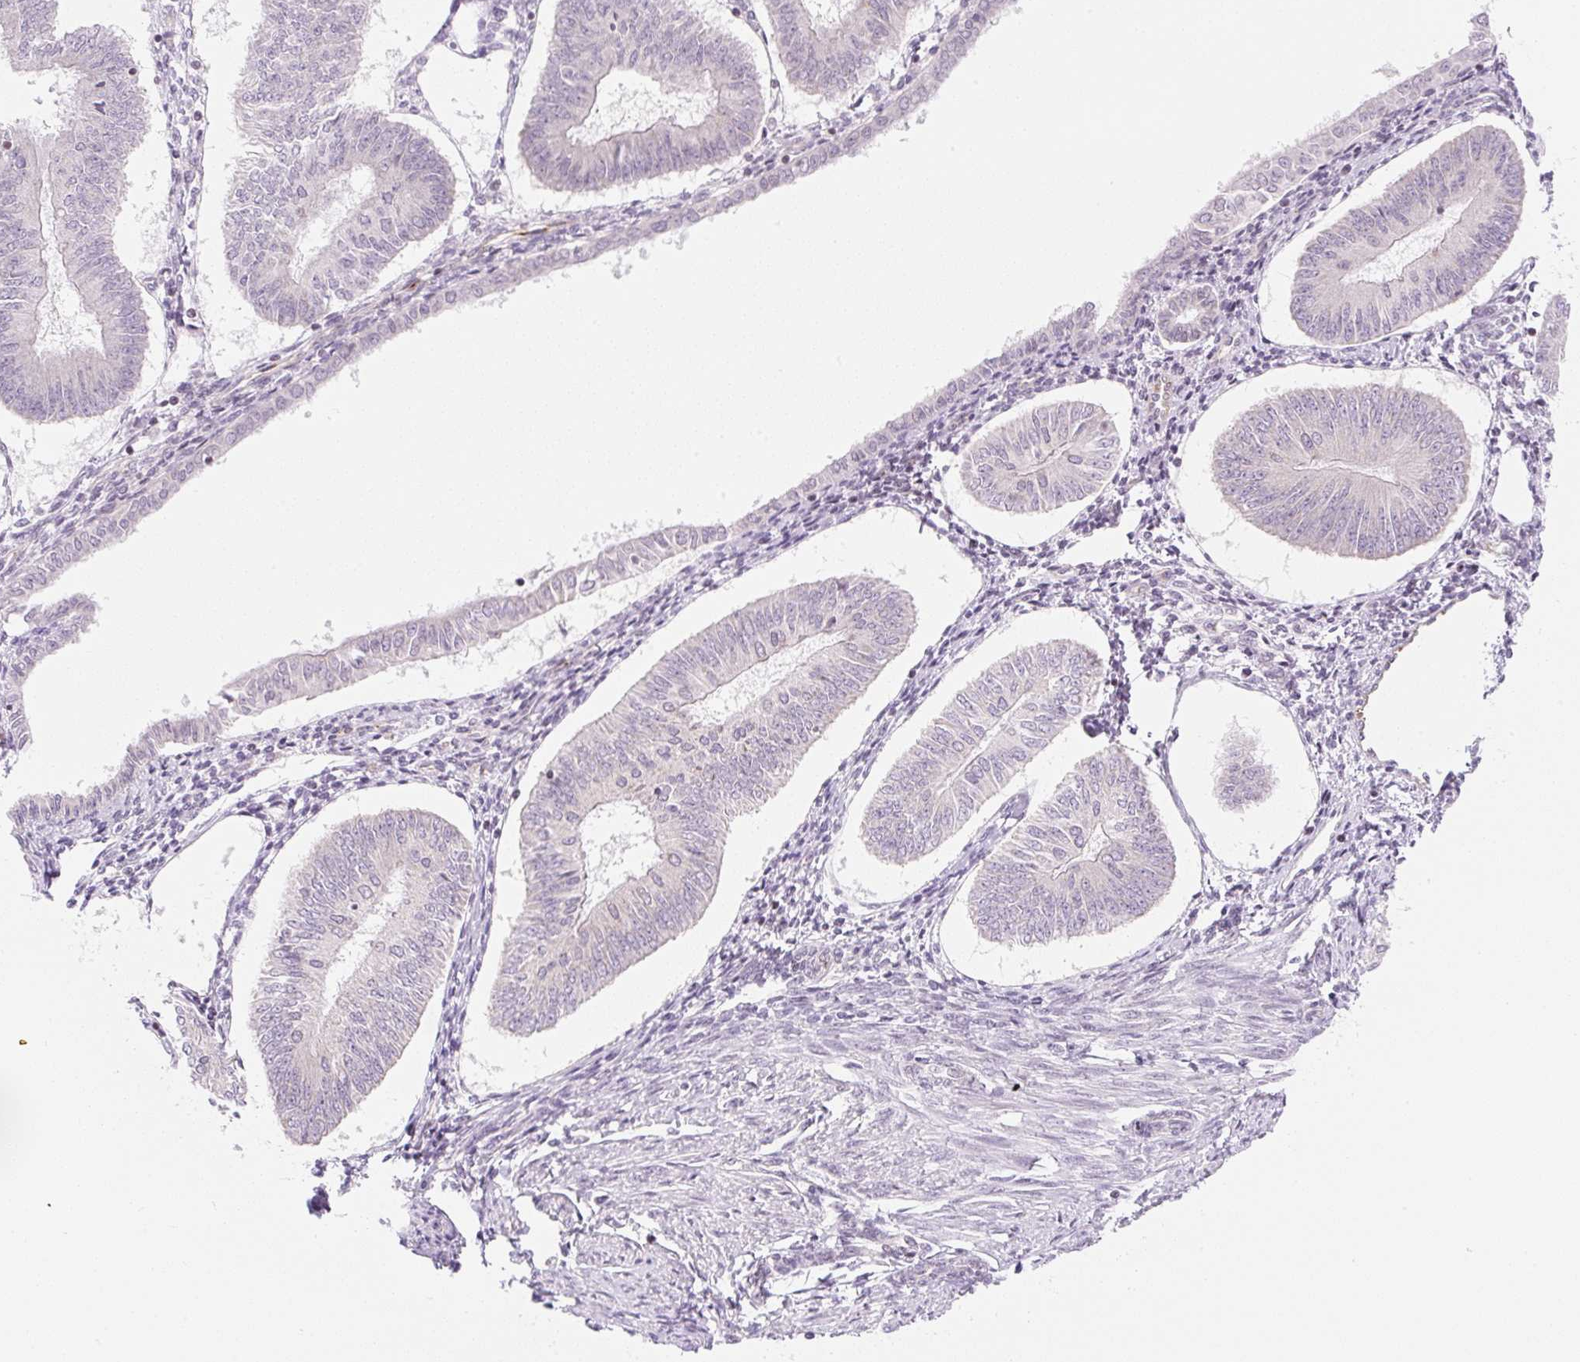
{"staining": {"intensity": "negative", "quantity": "none", "location": "none"}, "tissue": "endometrial cancer", "cell_type": "Tumor cells", "image_type": "cancer", "snomed": [{"axis": "morphology", "description": "Adenocarcinoma, NOS"}, {"axis": "topography", "description": "Endometrium"}], "caption": "There is no significant staining in tumor cells of adenocarcinoma (endometrial). (IHC, brightfield microscopy, high magnification).", "gene": "CASKIN1", "patient": {"sex": "female", "age": 58}}